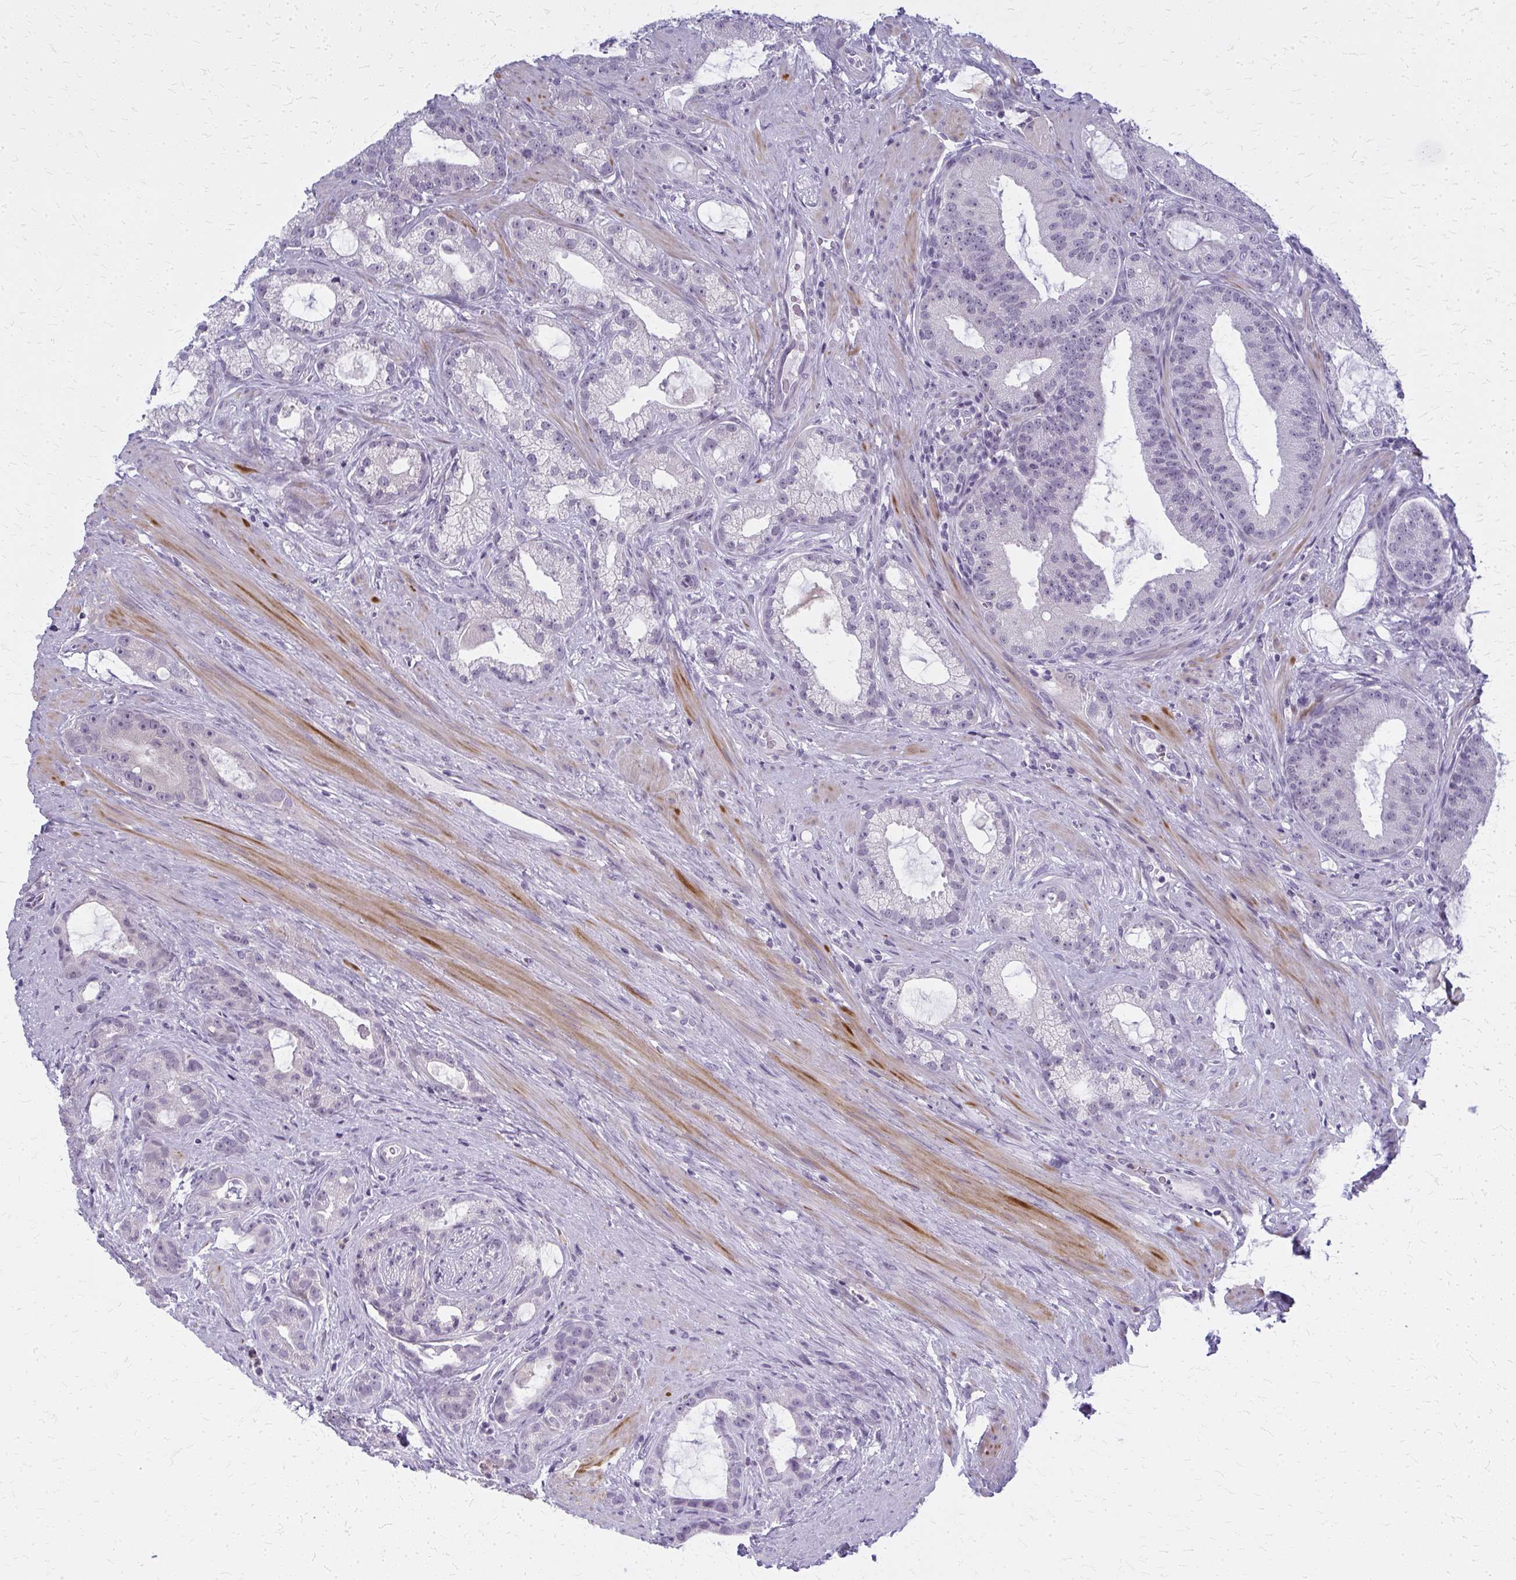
{"staining": {"intensity": "negative", "quantity": "none", "location": "none"}, "tissue": "prostate cancer", "cell_type": "Tumor cells", "image_type": "cancer", "snomed": [{"axis": "morphology", "description": "Adenocarcinoma, High grade"}, {"axis": "topography", "description": "Prostate"}], "caption": "Micrograph shows no protein expression in tumor cells of prostate cancer (high-grade adenocarcinoma) tissue.", "gene": "CASQ2", "patient": {"sex": "male", "age": 65}}